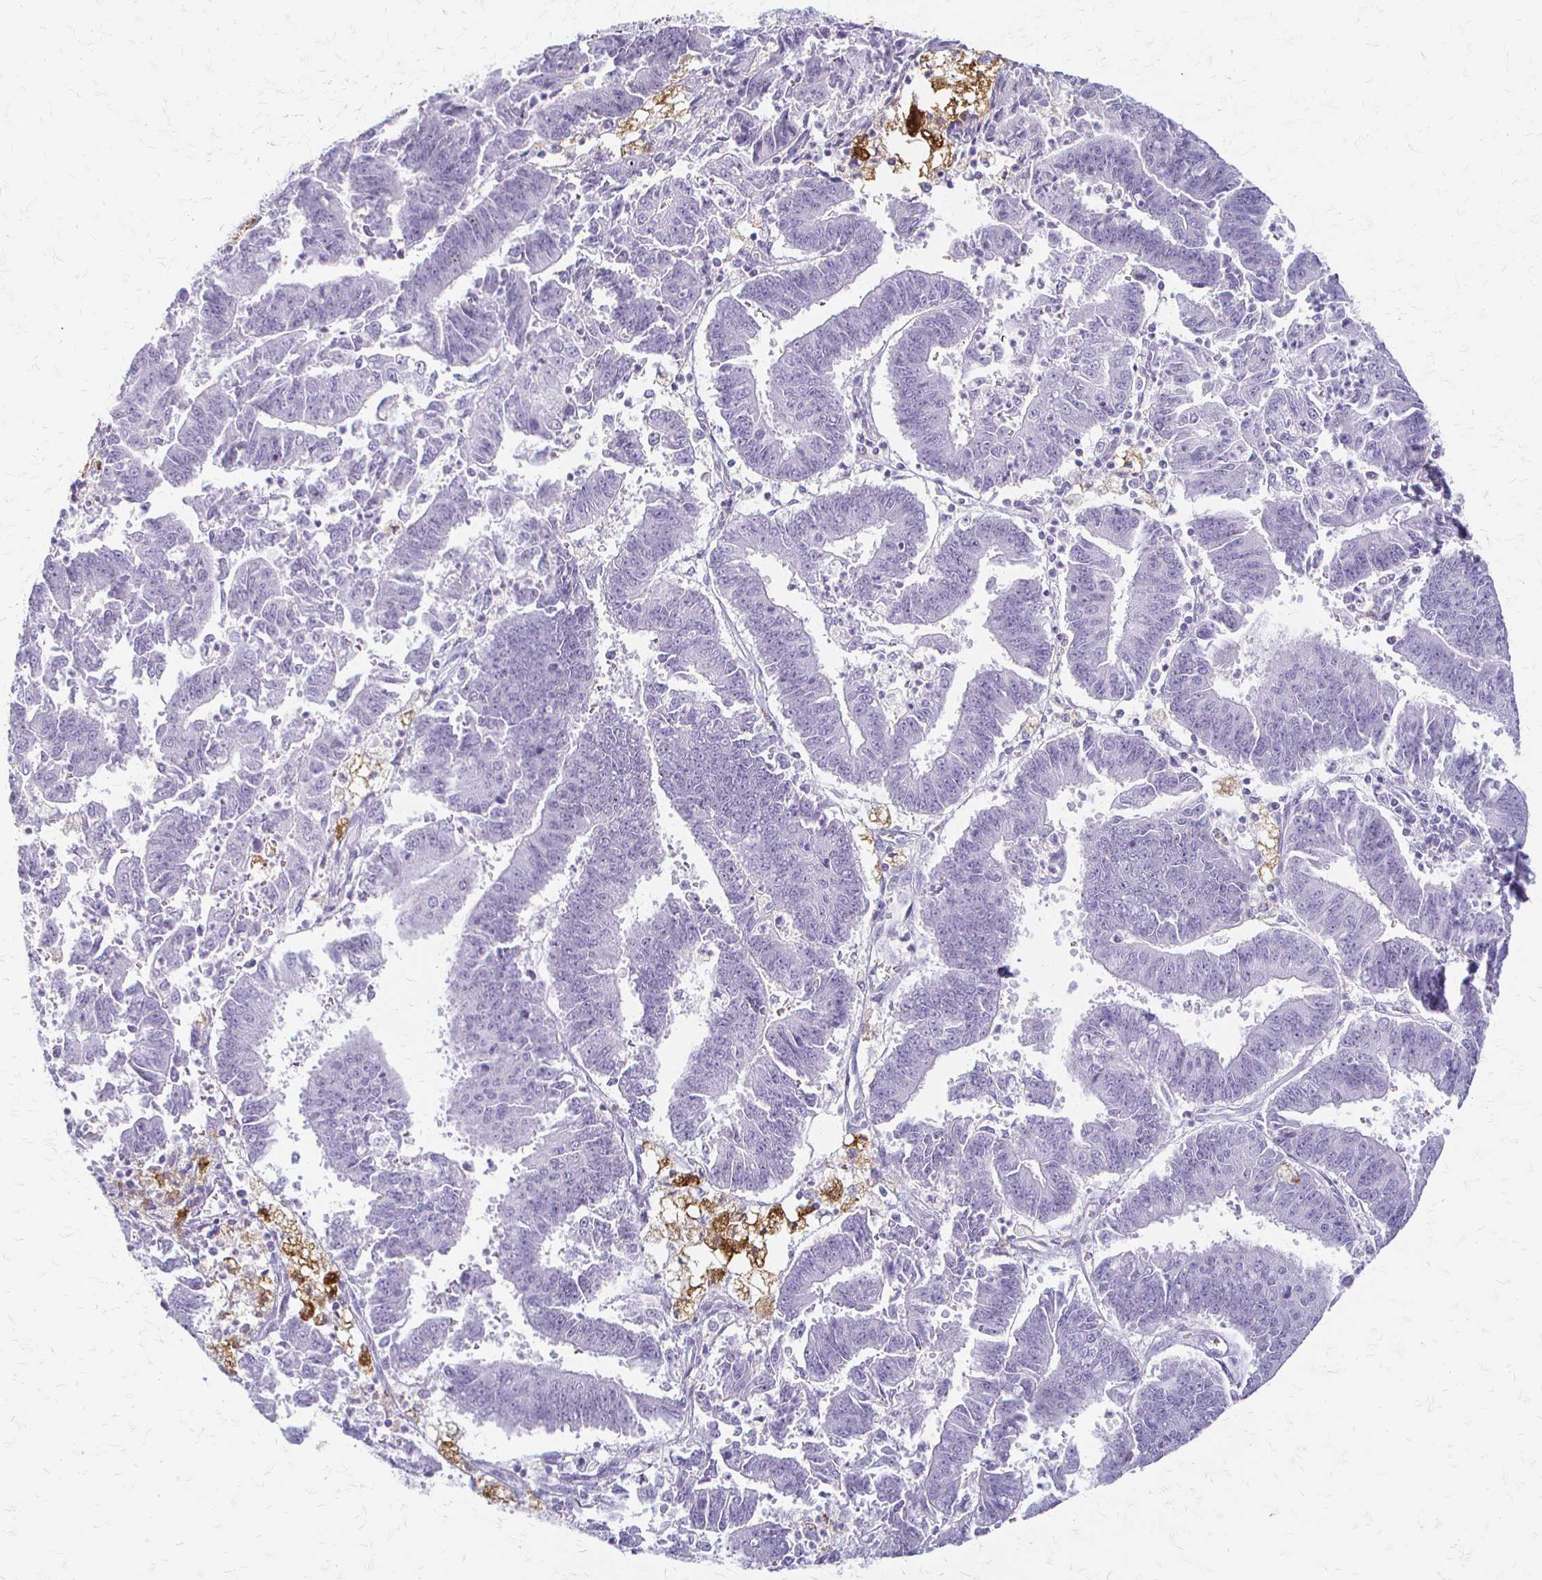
{"staining": {"intensity": "negative", "quantity": "none", "location": "none"}, "tissue": "endometrial cancer", "cell_type": "Tumor cells", "image_type": "cancer", "snomed": [{"axis": "morphology", "description": "Adenocarcinoma, NOS"}, {"axis": "topography", "description": "Endometrium"}], "caption": "This is a image of immunohistochemistry (IHC) staining of endometrial cancer, which shows no positivity in tumor cells.", "gene": "ACP5", "patient": {"sex": "female", "age": 73}}